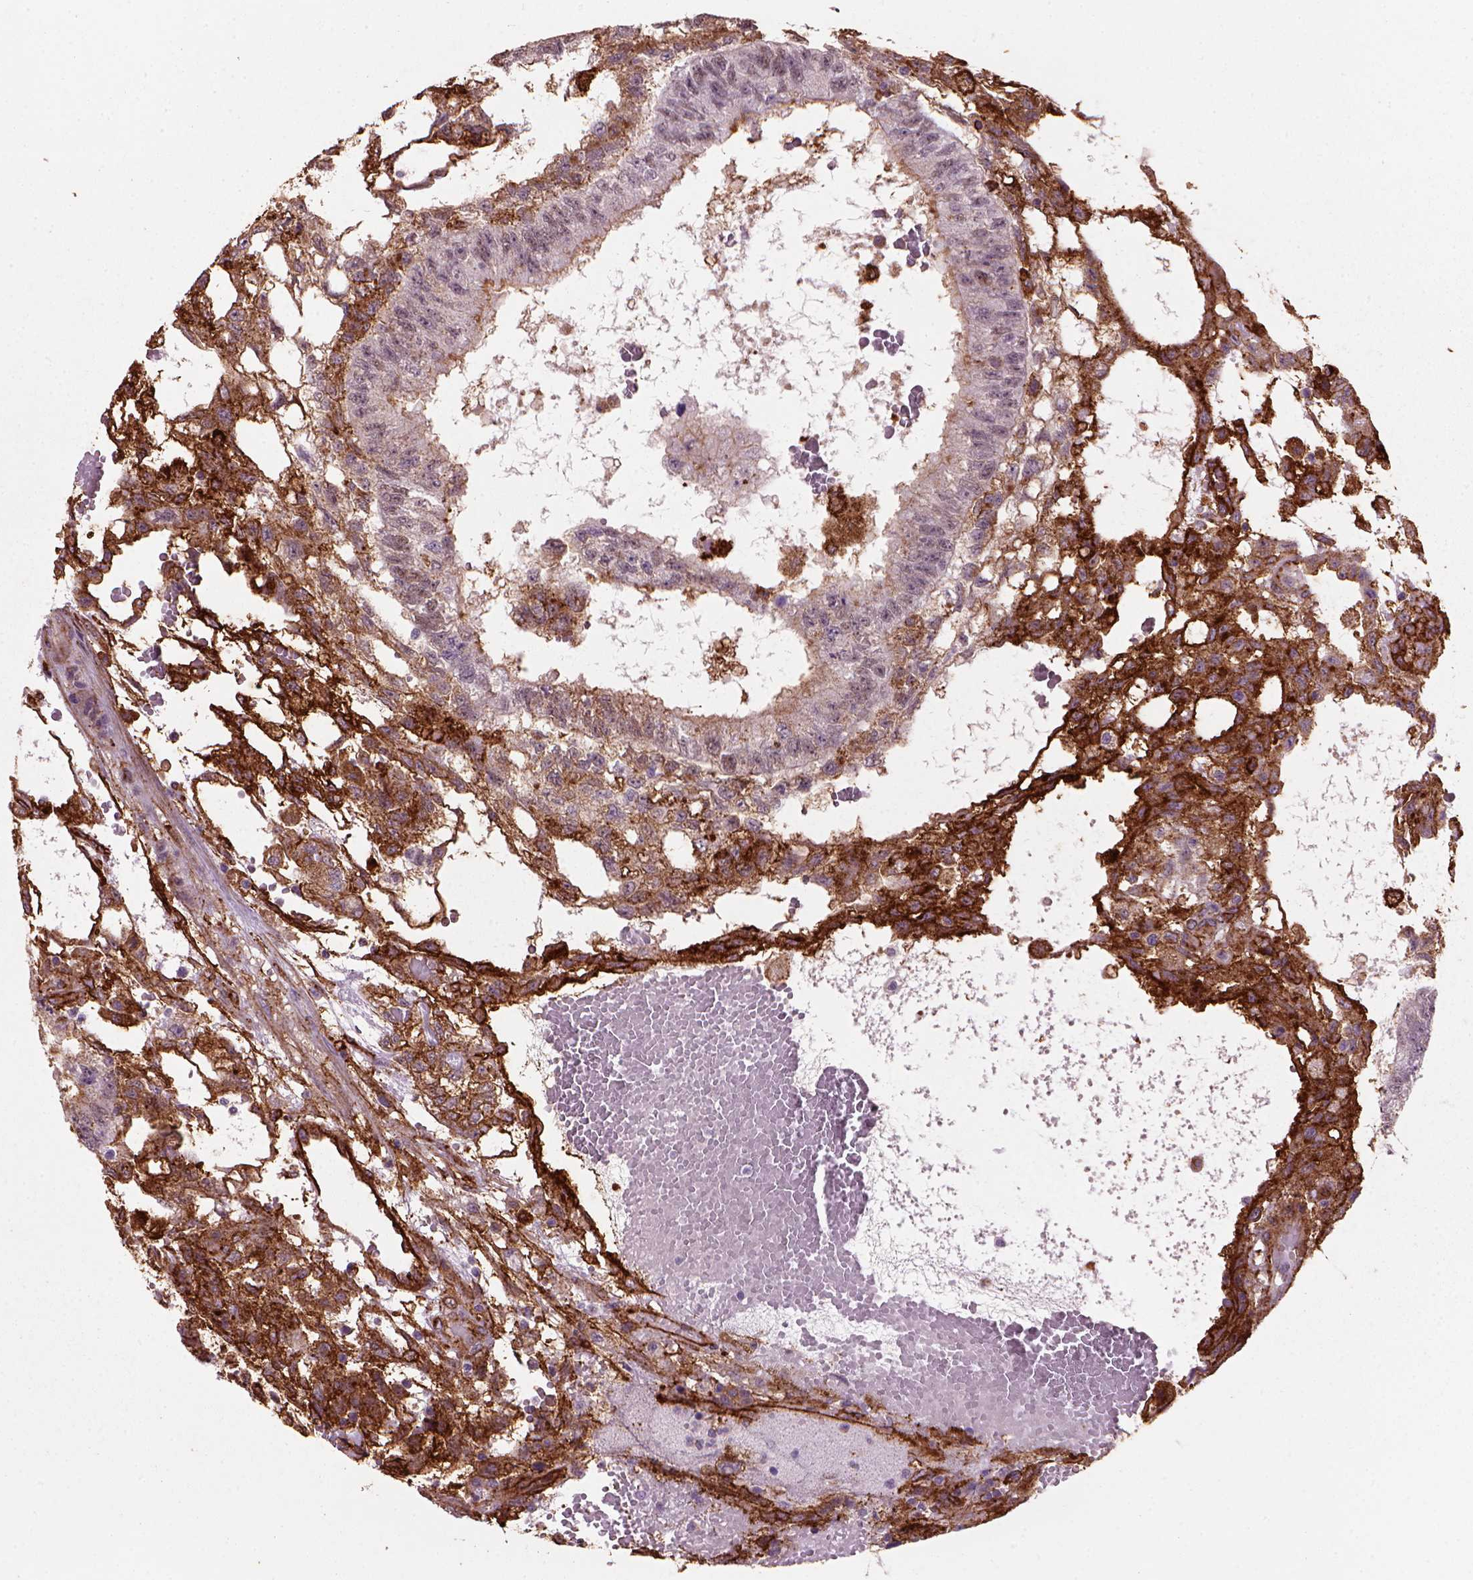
{"staining": {"intensity": "strong", "quantity": "25%-75%", "location": "cytoplasmic/membranous"}, "tissue": "testis cancer", "cell_type": "Tumor cells", "image_type": "cancer", "snomed": [{"axis": "morphology", "description": "Carcinoma, Embryonal, NOS"}, {"axis": "topography", "description": "Testis"}], "caption": "The immunohistochemical stain labels strong cytoplasmic/membranous staining in tumor cells of testis embryonal carcinoma tissue.", "gene": "MARCKS", "patient": {"sex": "male", "age": 32}}